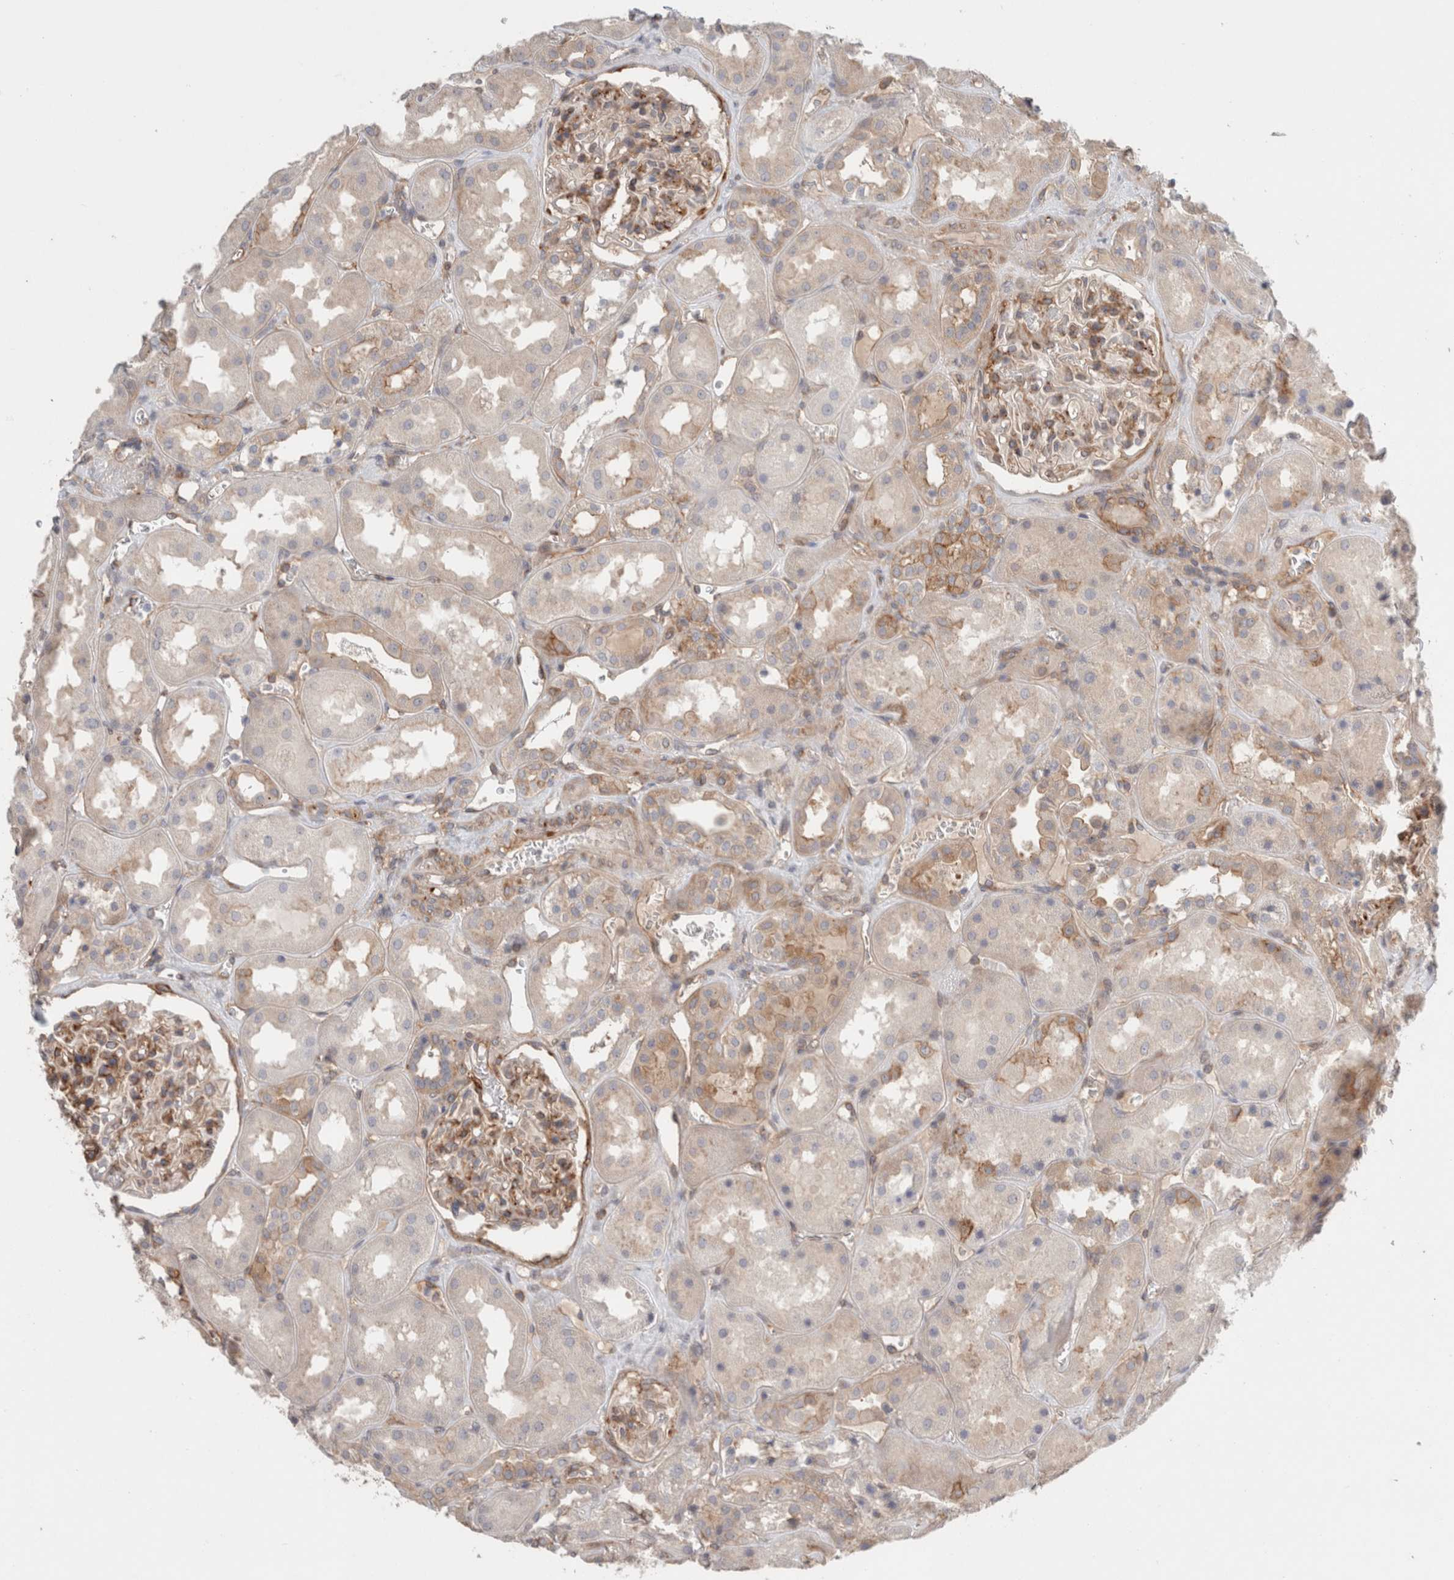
{"staining": {"intensity": "weak", "quantity": "25%-75%", "location": "cytoplasmic/membranous"}, "tissue": "kidney", "cell_type": "Cells in glomeruli", "image_type": "normal", "snomed": [{"axis": "morphology", "description": "Normal tissue, NOS"}, {"axis": "topography", "description": "Kidney"}], "caption": "Protein staining by immunohistochemistry reveals weak cytoplasmic/membranous staining in approximately 25%-75% of cells in glomeruli in normal kidney. (Brightfield microscopy of DAB IHC at high magnification).", "gene": "RASAL2", "patient": {"sex": "male", "age": 70}}